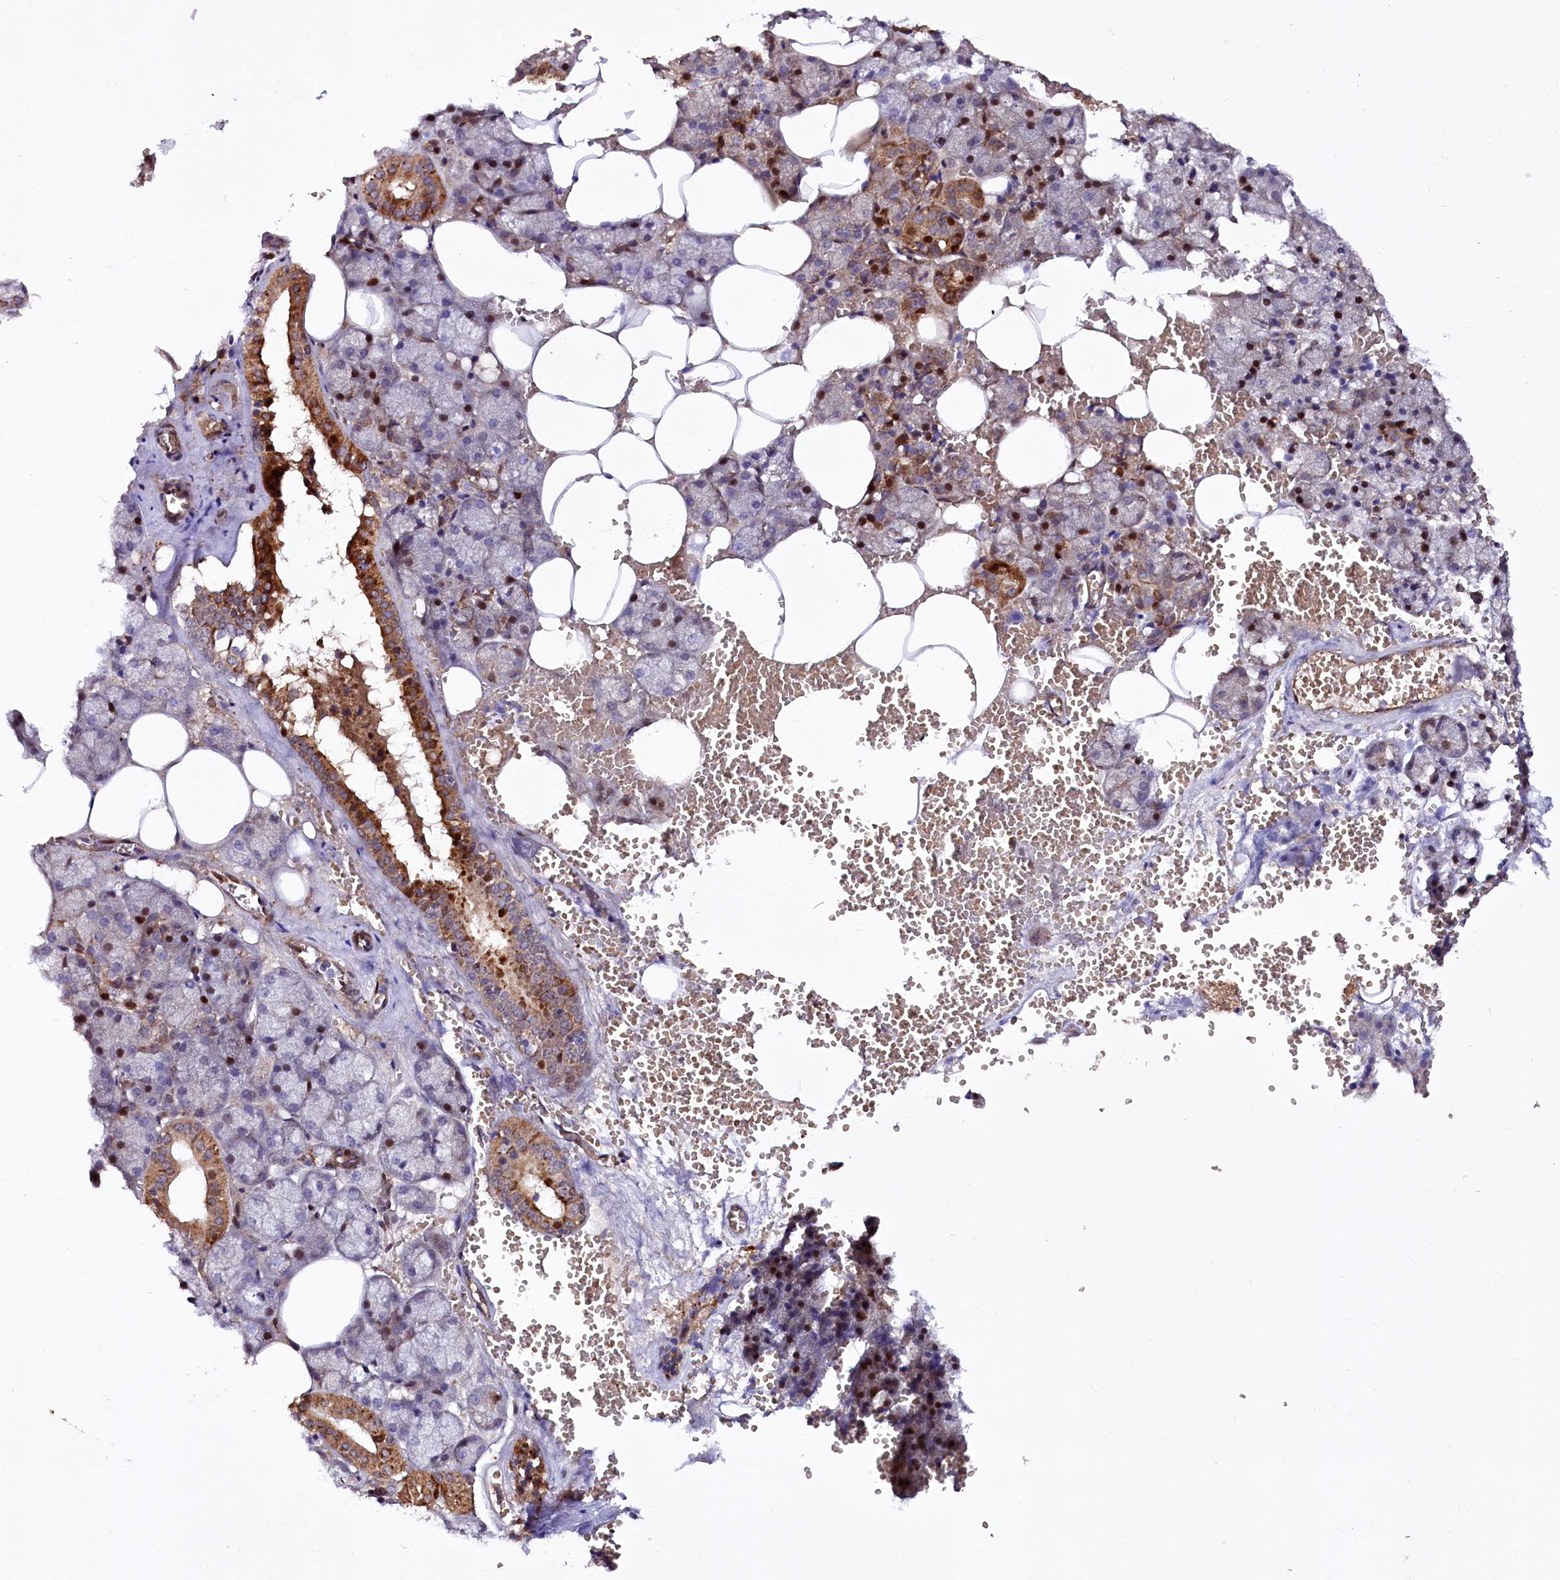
{"staining": {"intensity": "moderate", "quantity": "25%-75%", "location": "cytoplasmic/membranous,nuclear"}, "tissue": "salivary gland", "cell_type": "Glandular cells", "image_type": "normal", "snomed": [{"axis": "morphology", "description": "Normal tissue, NOS"}, {"axis": "topography", "description": "Salivary gland"}], "caption": "Moderate cytoplasmic/membranous,nuclear staining is present in approximately 25%-75% of glandular cells in unremarkable salivary gland.", "gene": "PDZRN3", "patient": {"sex": "male", "age": 62}}